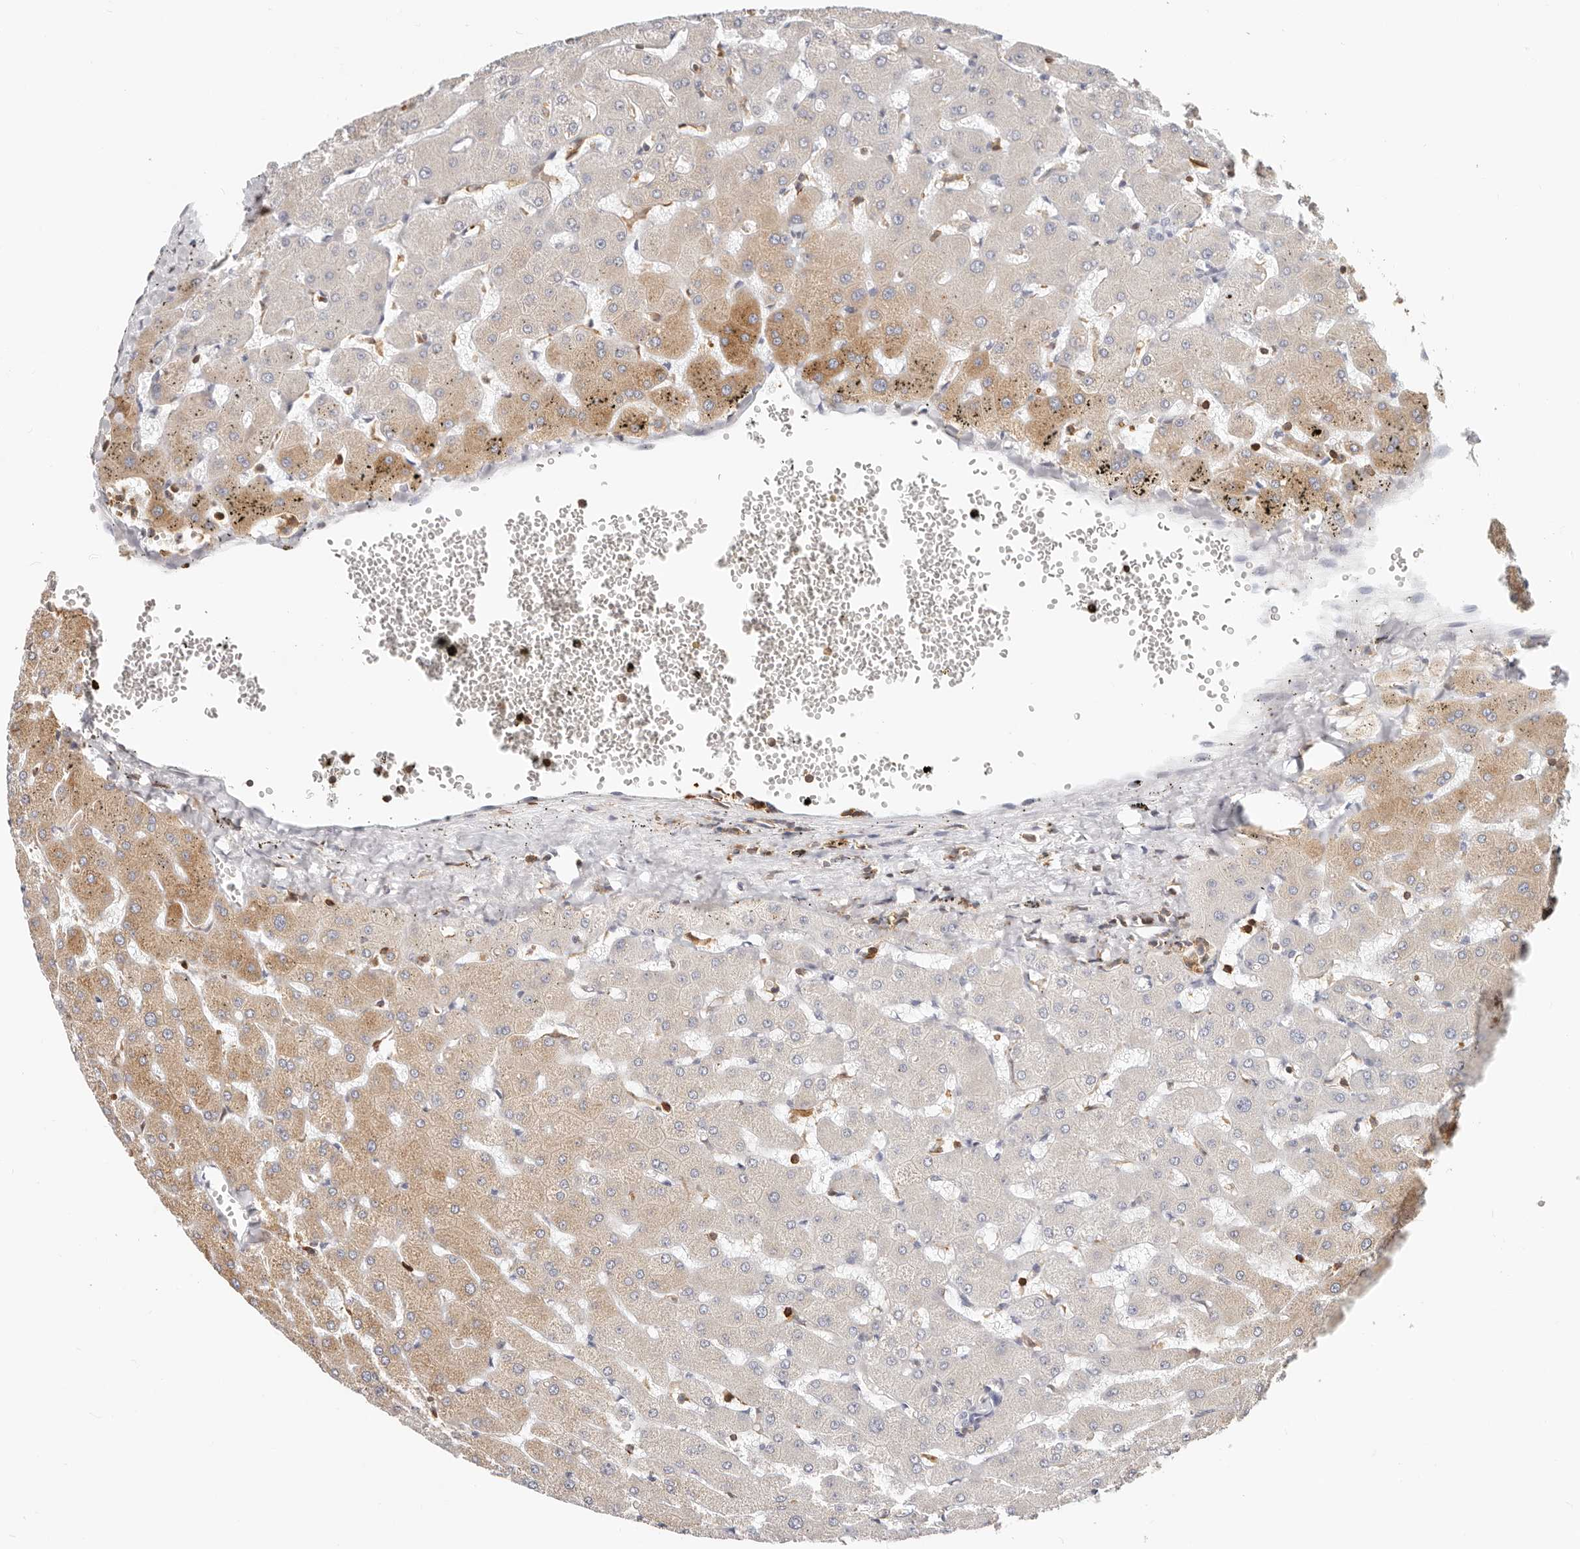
{"staining": {"intensity": "negative", "quantity": "none", "location": "none"}, "tissue": "liver", "cell_type": "Cholangiocytes", "image_type": "normal", "snomed": [{"axis": "morphology", "description": "Normal tissue, NOS"}, {"axis": "topography", "description": "Liver"}], "caption": "IHC image of normal liver: human liver stained with DAB (3,3'-diaminobenzidine) displays no significant protein expression in cholangiocytes. (Stains: DAB IHC with hematoxylin counter stain, Microscopy: brightfield microscopy at high magnification).", "gene": "TMEM63B", "patient": {"sex": "female", "age": 63}}